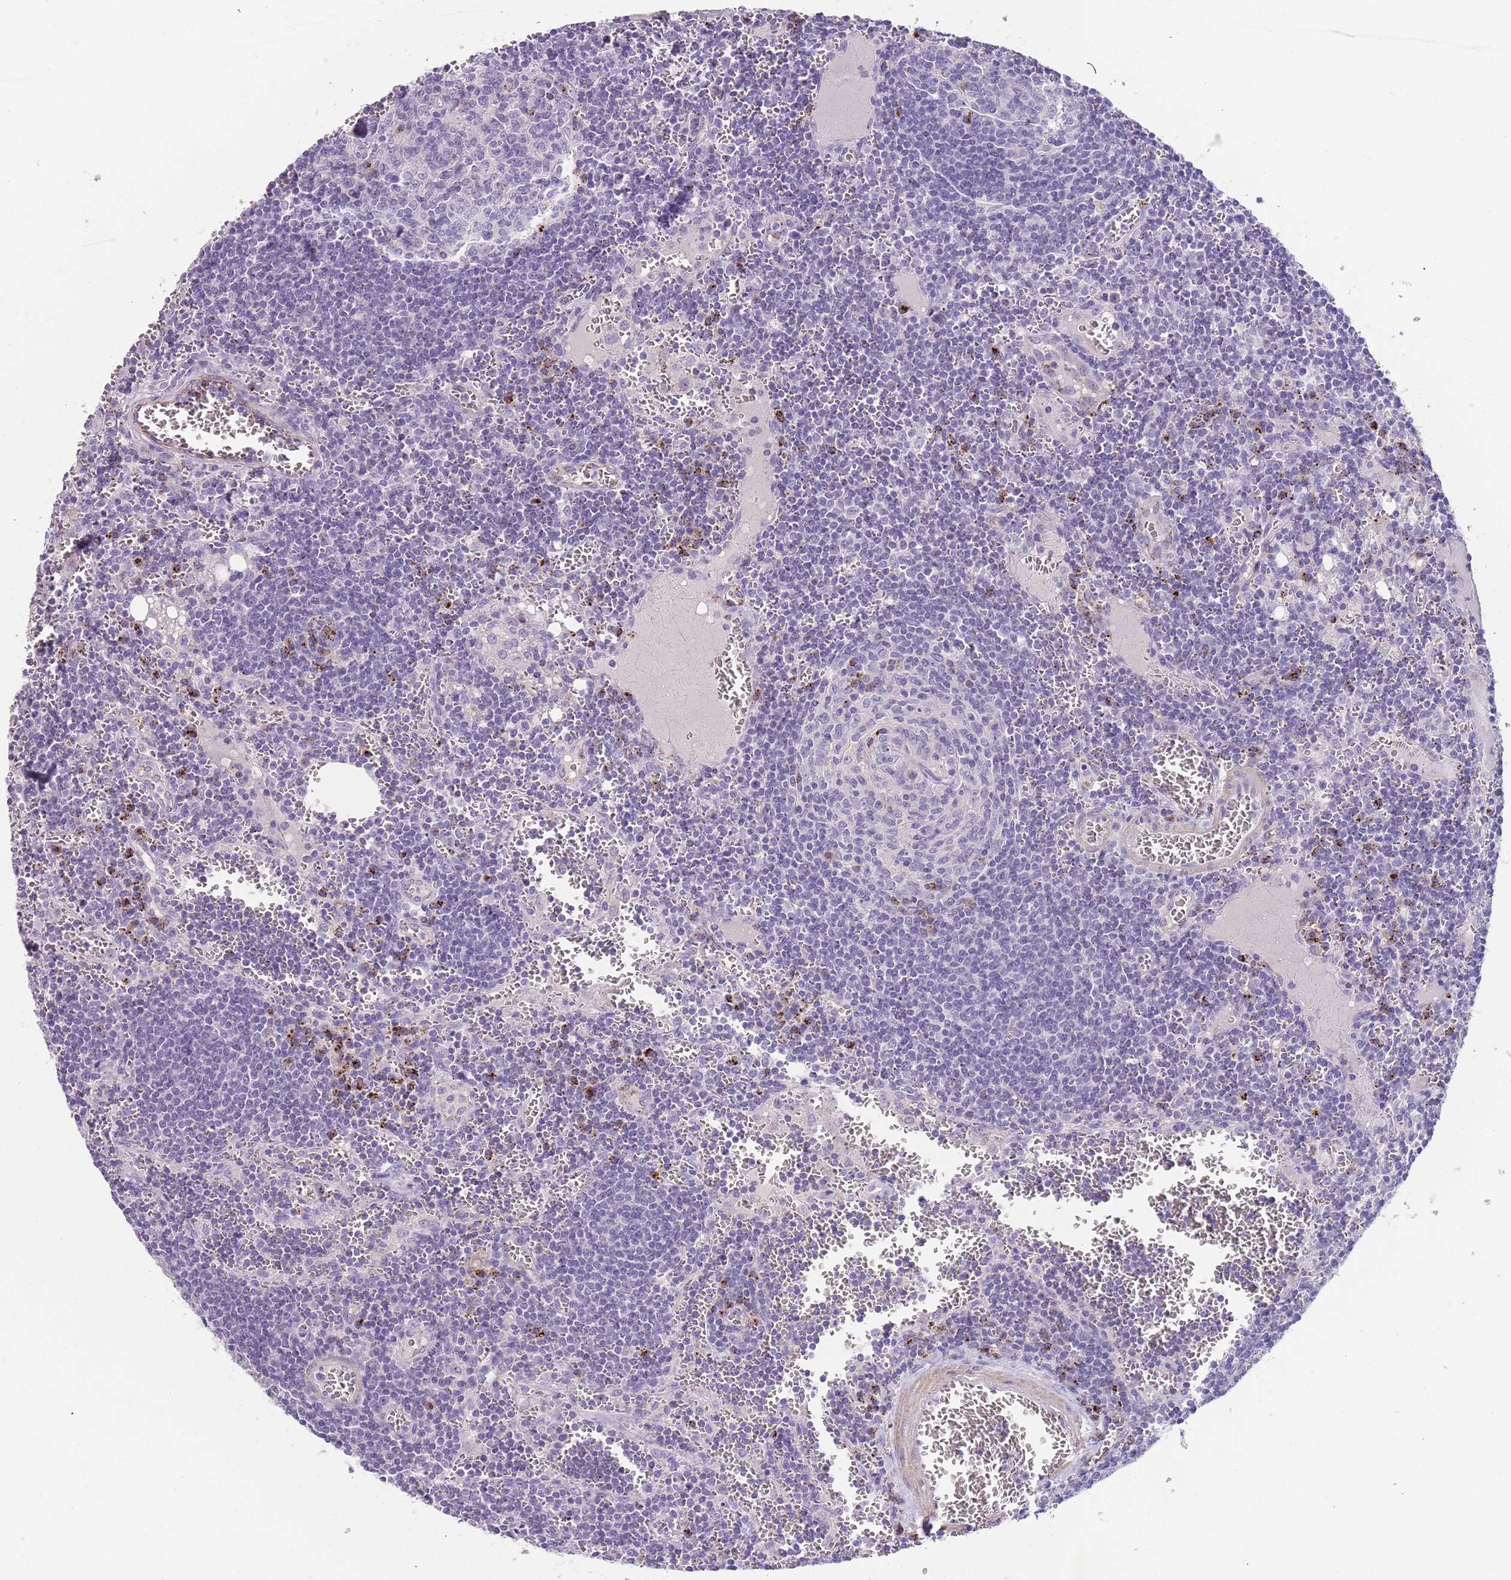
{"staining": {"intensity": "negative", "quantity": "none", "location": "none"}, "tissue": "lymph node", "cell_type": "Germinal center cells", "image_type": "normal", "snomed": [{"axis": "morphology", "description": "Normal tissue, NOS"}, {"axis": "topography", "description": "Lymph node"}], "caption": "Immunohistochemical staining of unremarkable lymph node demonstrates no significant expression in germinal center cells.", "gene": "LRRN3", "patient": {"sex": "female", "age": 73}}